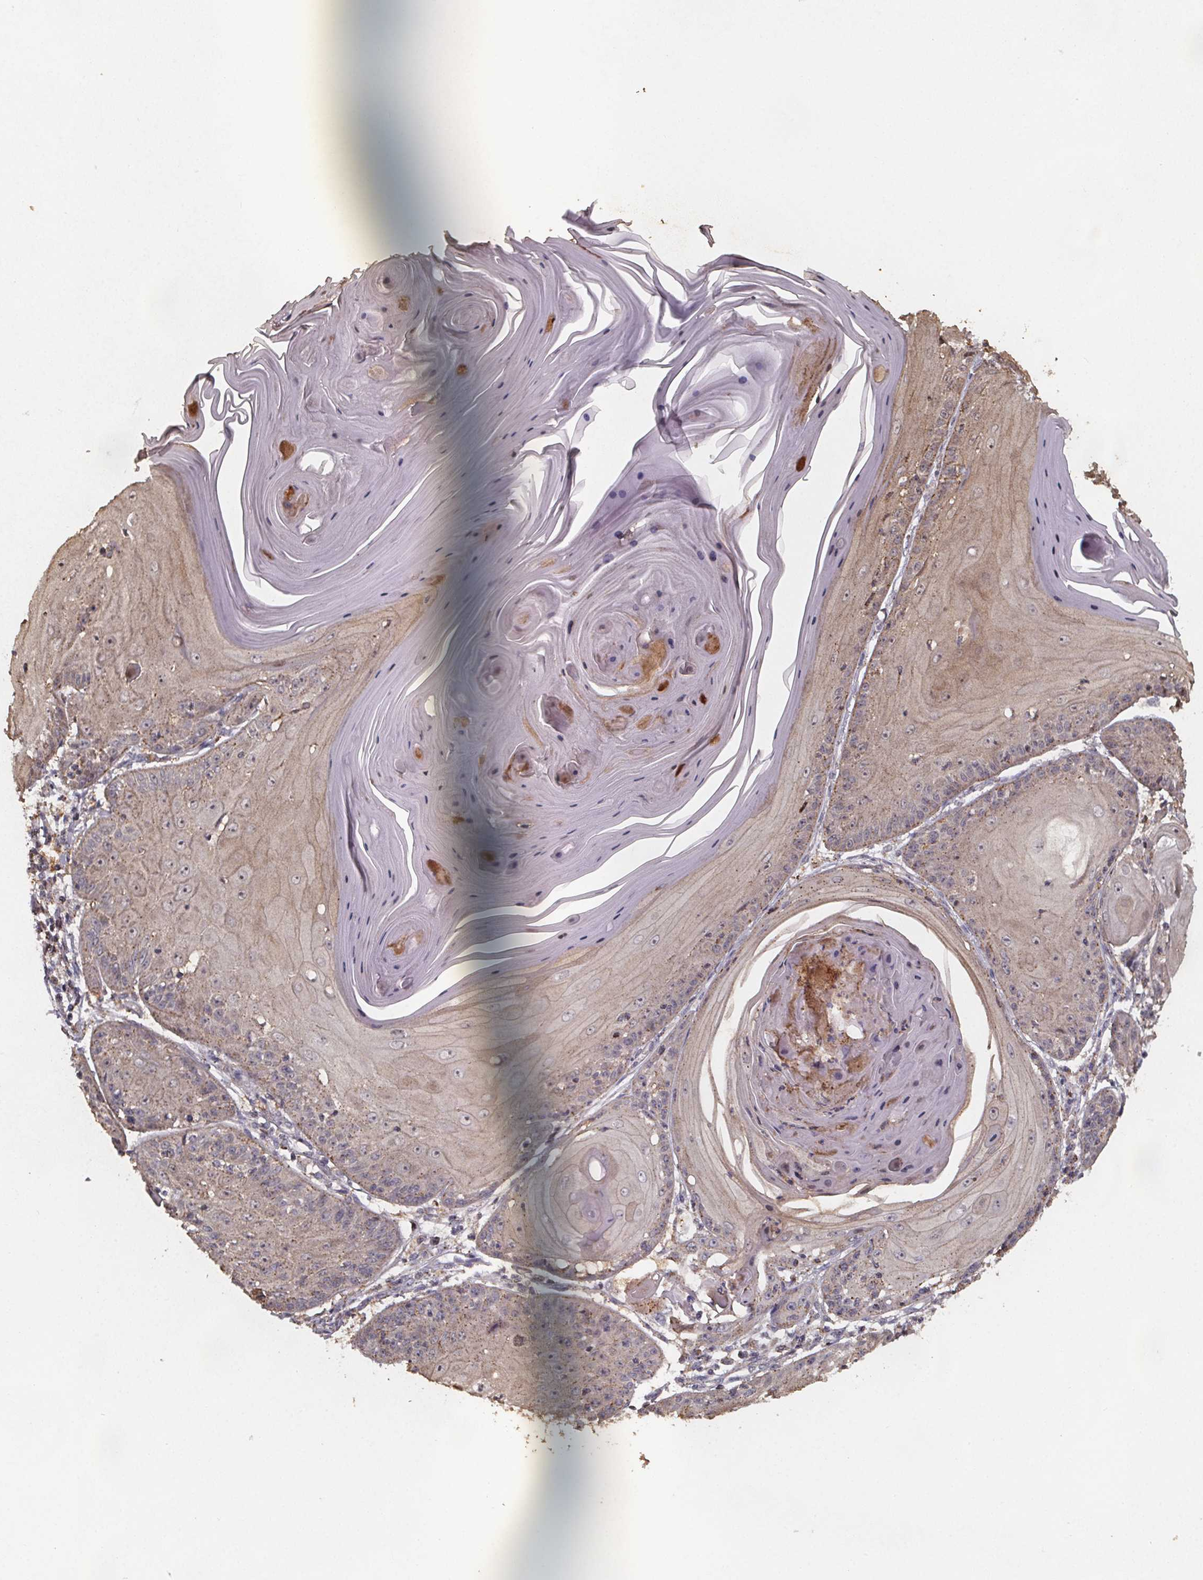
{"staining": {"intensity": "weak", "quantity": "25%-75%", "location": "cytoplasmic/membranous"}, "tissue": "skin cancer", "cell_type": "Tumor cells", "image_type": "cancer", "snomed": [{"axis": "morphology", "description": "Squamous cell carcinoma, NOS"}, {"axis": "topography", "description": "Skin"}, {"axis": "topography", "description": "Vulva"}], "caption": "There is low levels of weak cytoplasmic/membranous staining in tumor cells of skin cancer, as demonstrated by immunohistochemical staining (brown color).", "gene": "ZNF879", "patient": {"sex": "female", "age": 85}}